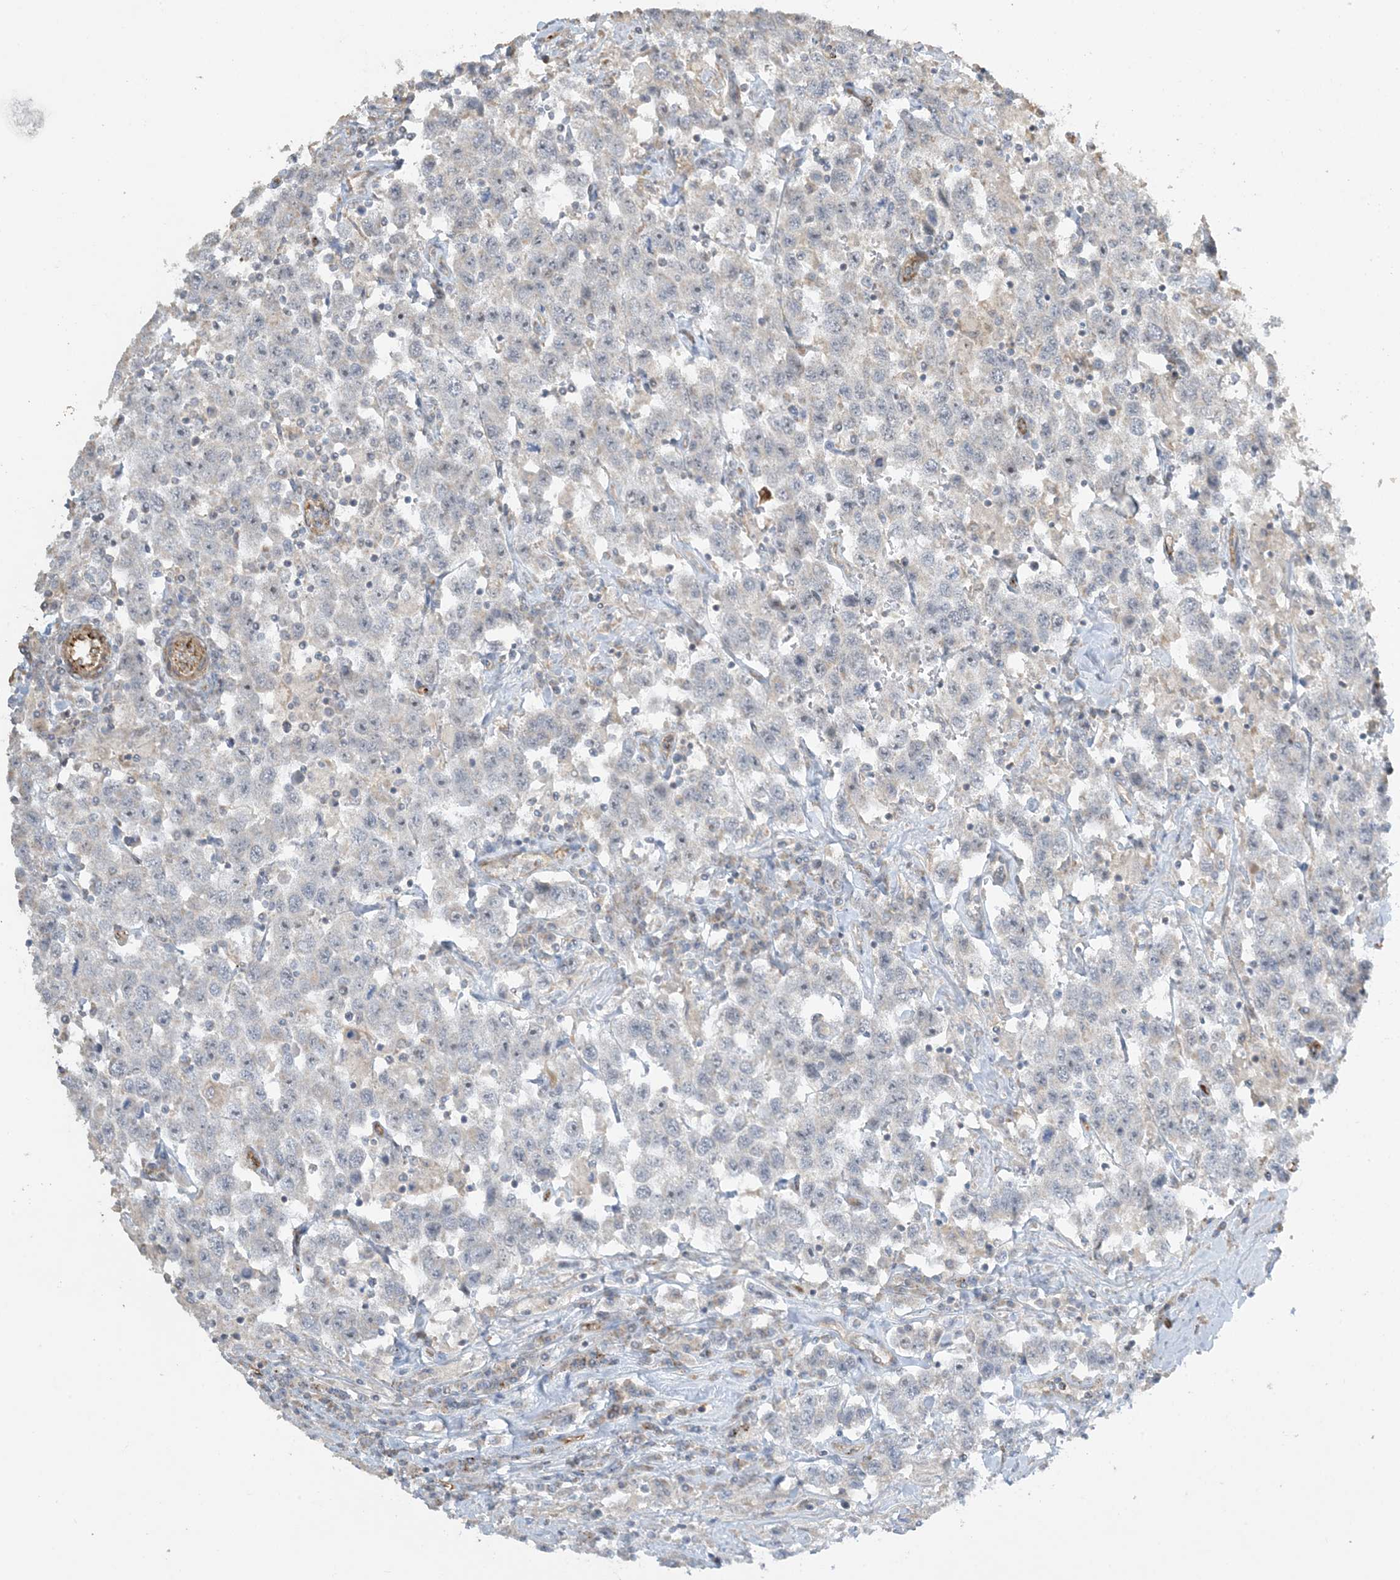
{"staining": {"intensity": "negative", "quantity": "none", "location": "none"}, "tissue": "testis cancer", "cell_type": "Tumor cells", "image_type": "cancer", "snomed": [{"axis": "morphology", "description": "Seminoma, NOS"}, {"axis": "topography", "description": "Testis"}], "caption": "Micrograph shows no significant protein positivity in tumor cells of testis cancer (seminoma).", "gene": "AGA", "patient": {"sex": "male", "age": 41}}